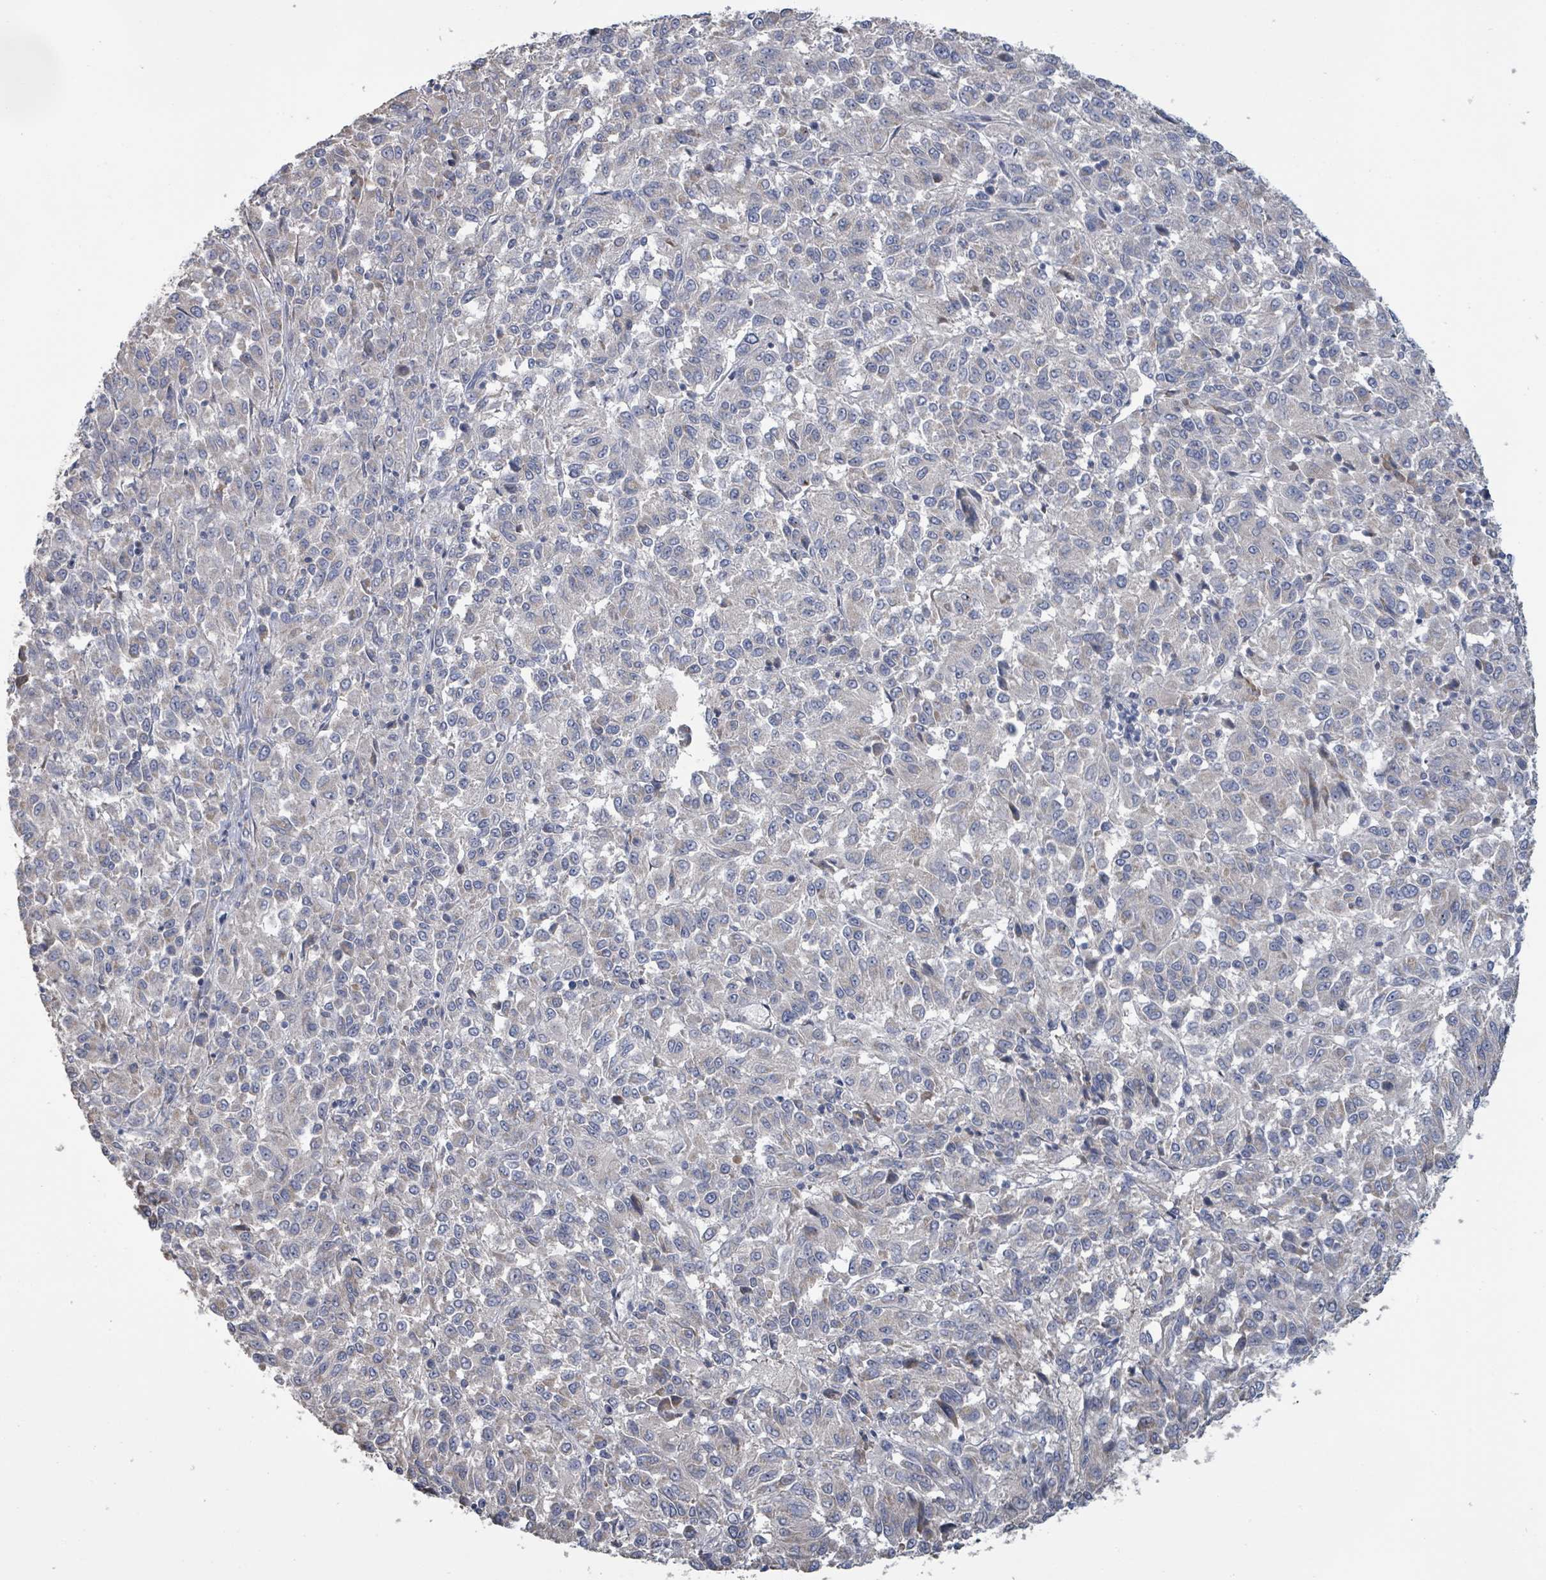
{"staining": {"intensity": "weak", "quantity": "<25%", "location": "cytoplasmic/membranous"}, "tissue": "melanoma", "cell_type": "Tumor cells", "image_type": "cancer", "snomed": [{"axis": "morphology", "description": "Malignant melanoma, Metastatic site"}, {"axis": "topography", "description": "Lung"}], "caption": "IHC photomicrograph of neoplastic tissue: human malignant melanoma (metastatic site) stained with DAB (3,3'-diaminobenzidine) exhibits no significant protein positivity in tumor cells. Brightfield microscopy of immunohistochemistry stained with DAB (brown) and hematoxylin (blue), captured at high magnification.", "gene": "KCNS2", "patient": {"sex": "male", "age": 64}}